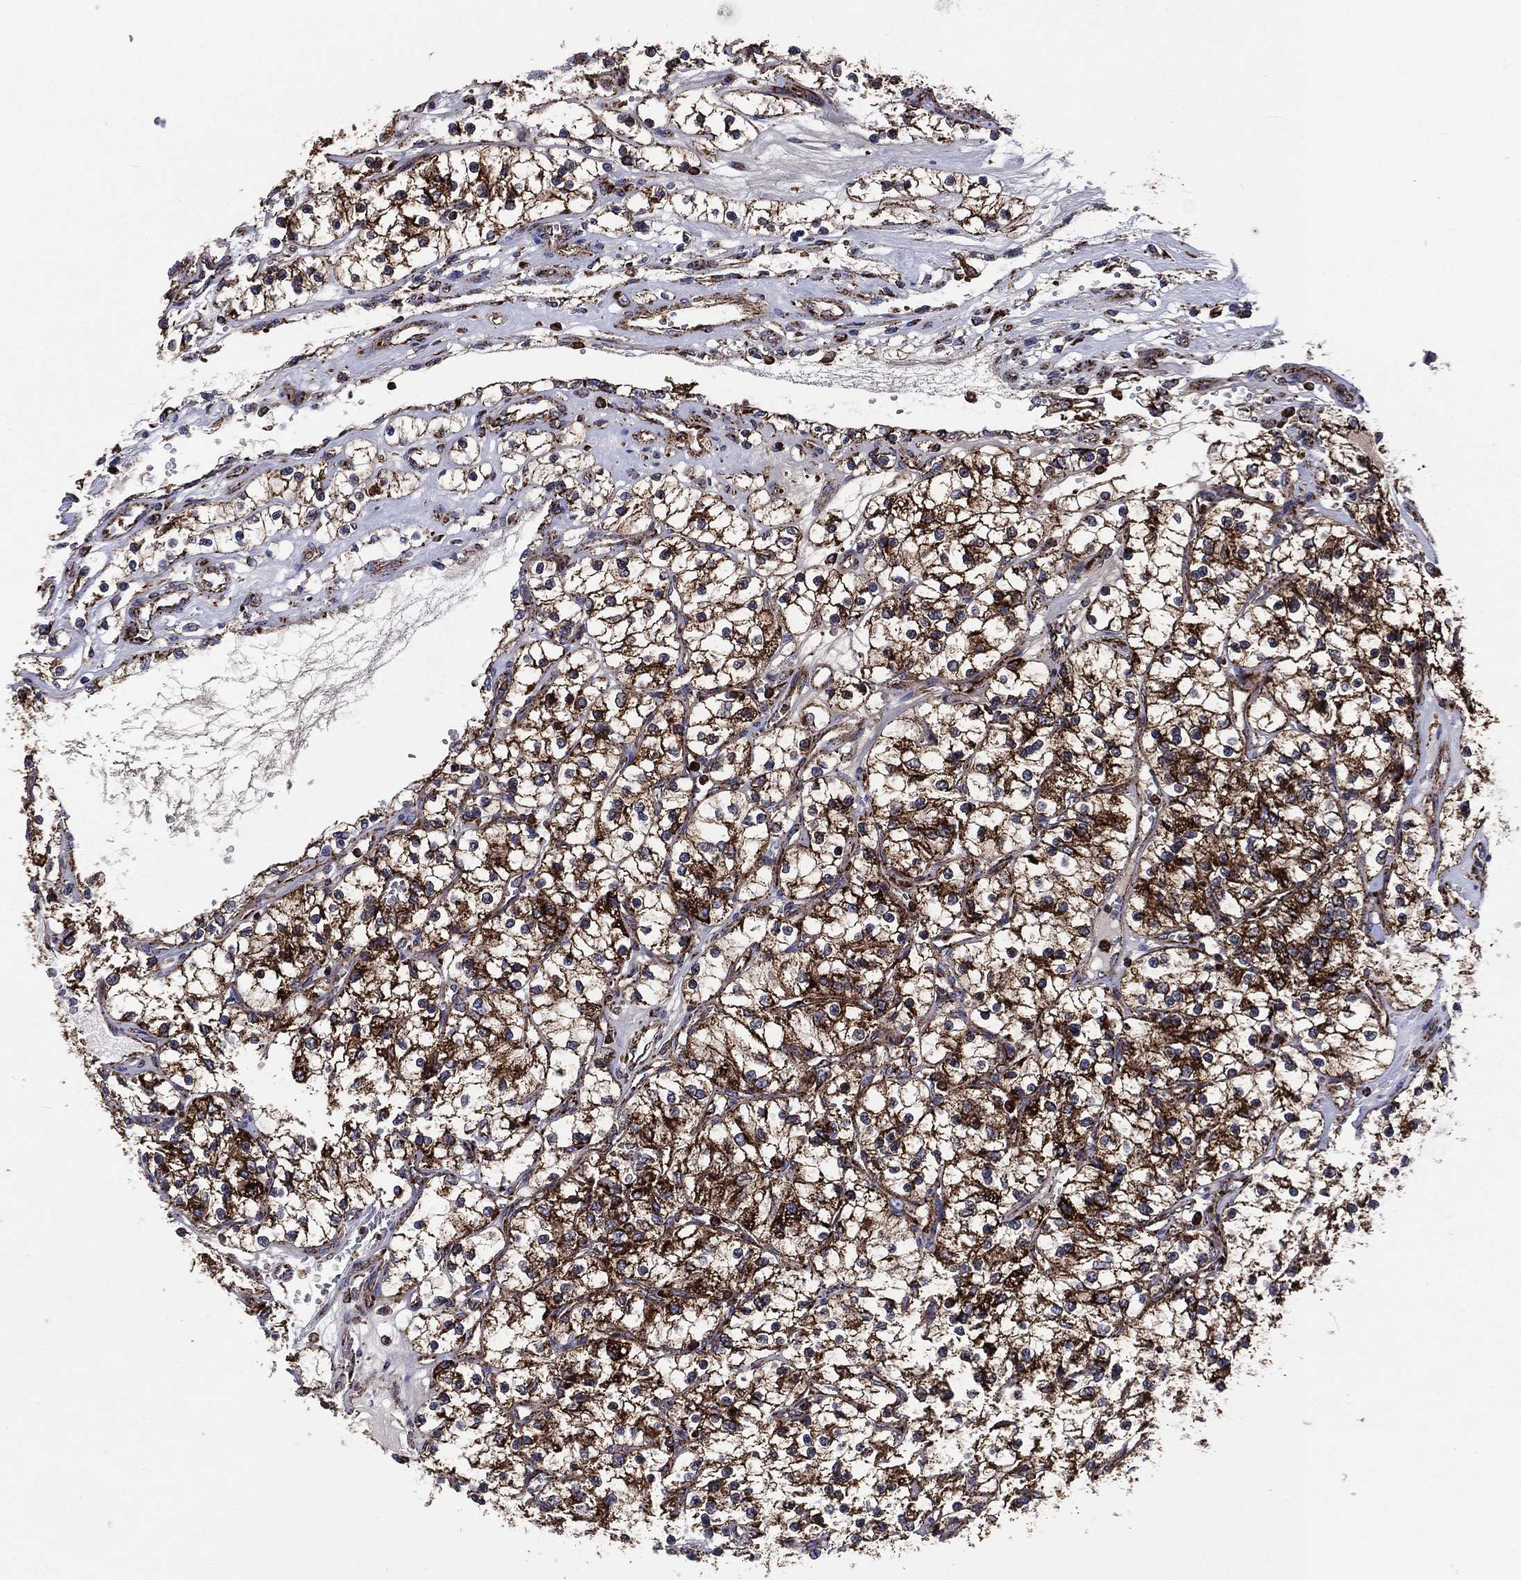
{"staining": {"intensity": "strong", "quantity": ">75%", "location": "cytoplasmic/membranous"}, "tissue": "renal cancer", "cell_type": "Tumor cells", "image_type": "cancer", "snomed": [{"axis": "morphology", "description": "Adenocarcinoma, NOS"}, {"axis": "topography", "description": "Kidney"}], "caption": "Immunohistochemical staining of renal cancer displays strong cytoplasmic/membranous protein staining in approximately >75% of tumor cells.", "gene": "ANKRD37", "patient": {"sex": "female", "age": 69}}